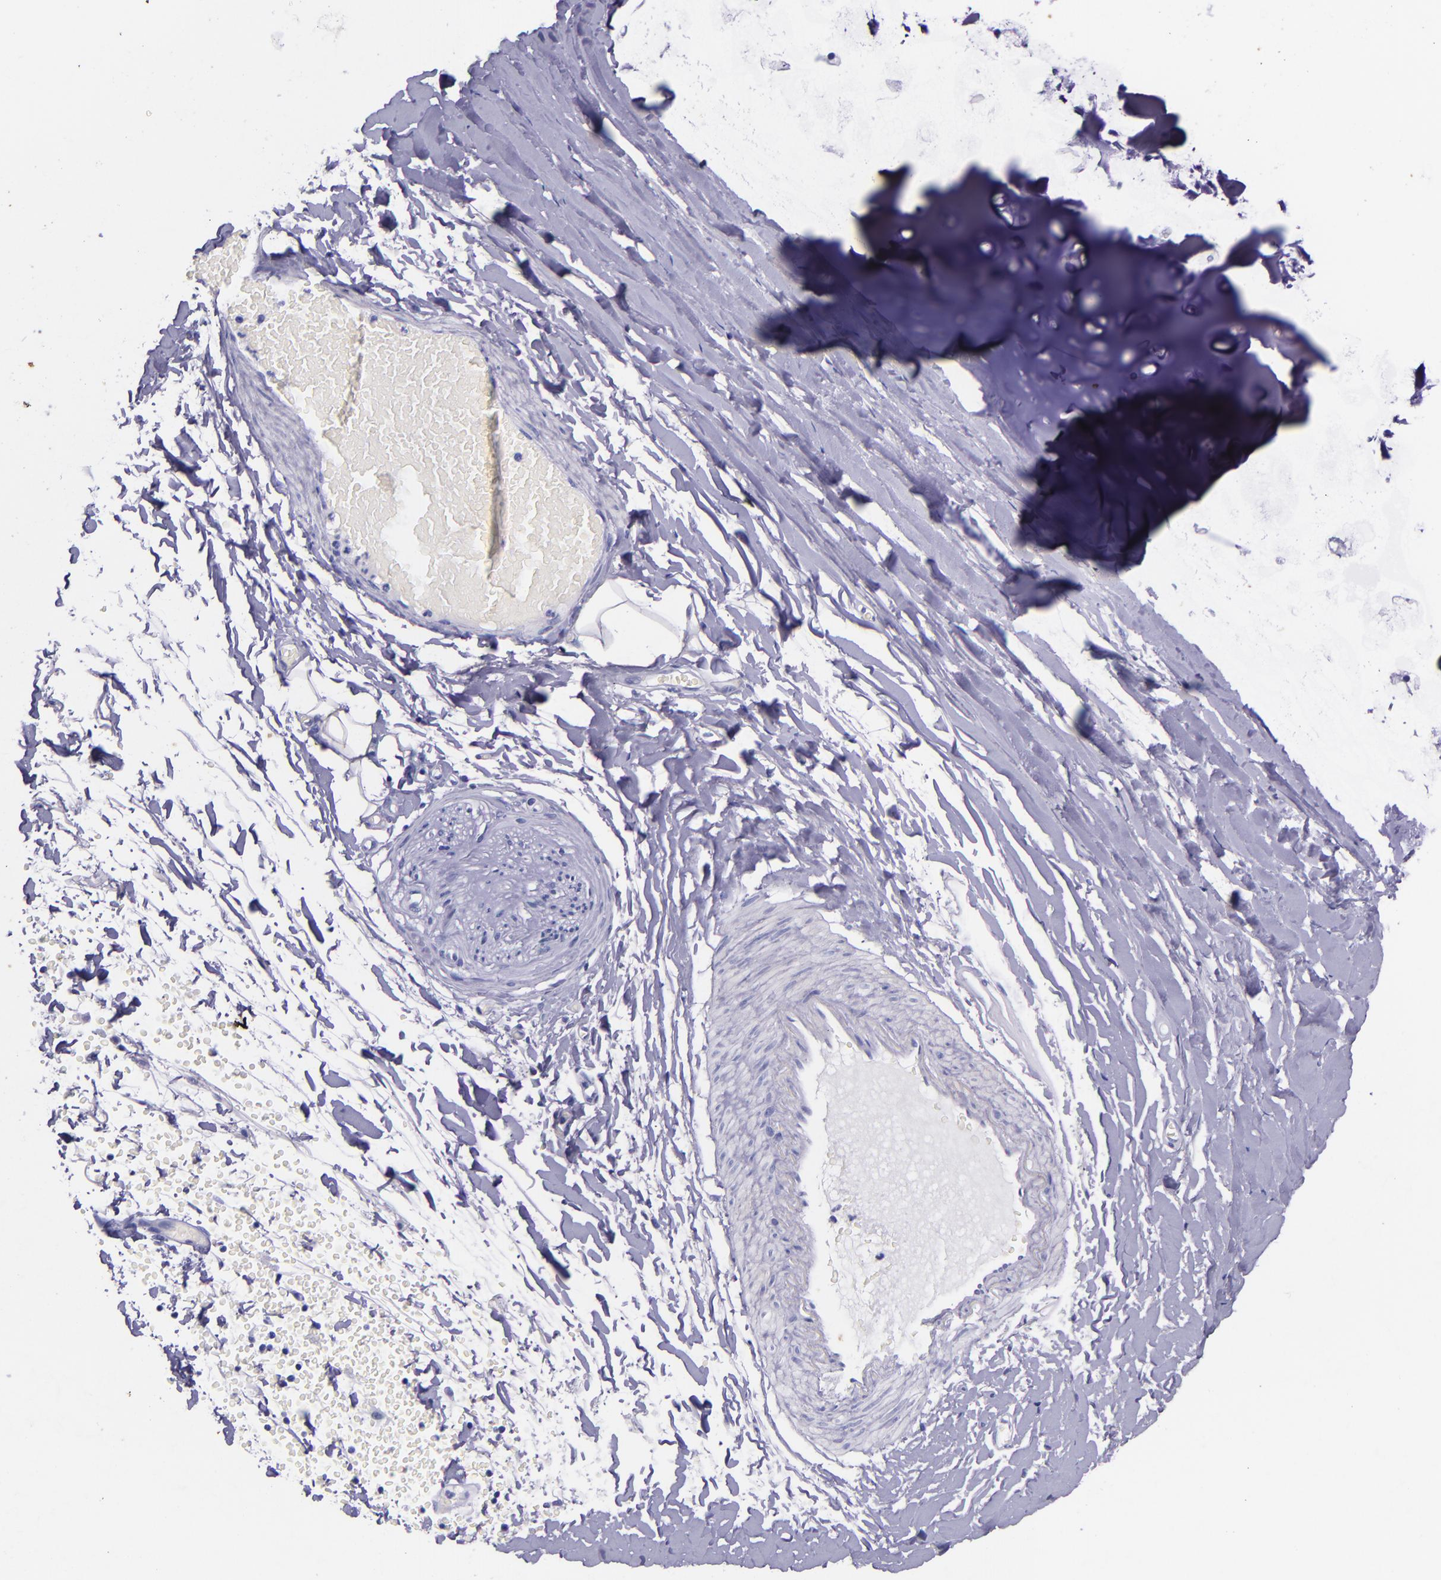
{"staining": {"intensity": "negative", "quantity": "none", "location": "none"}, "tissue": "adipose tissue", "cell_type": "Adipocytes", "image_type": "normal", "snomed": [{"axis": "morphology", "description": "Normal tissue, NOS"}, {"axis": "topography", "description": "Bronchus"}, {"axis": "topography", "description": "Lung"}], "caption": "DAB immunohistochemical staining of unremarkable adipose tissue demonstrates no significant positivity in adipocytes.", "gene": "KRT4", "patient": {"sex": "female", "age": 56}}